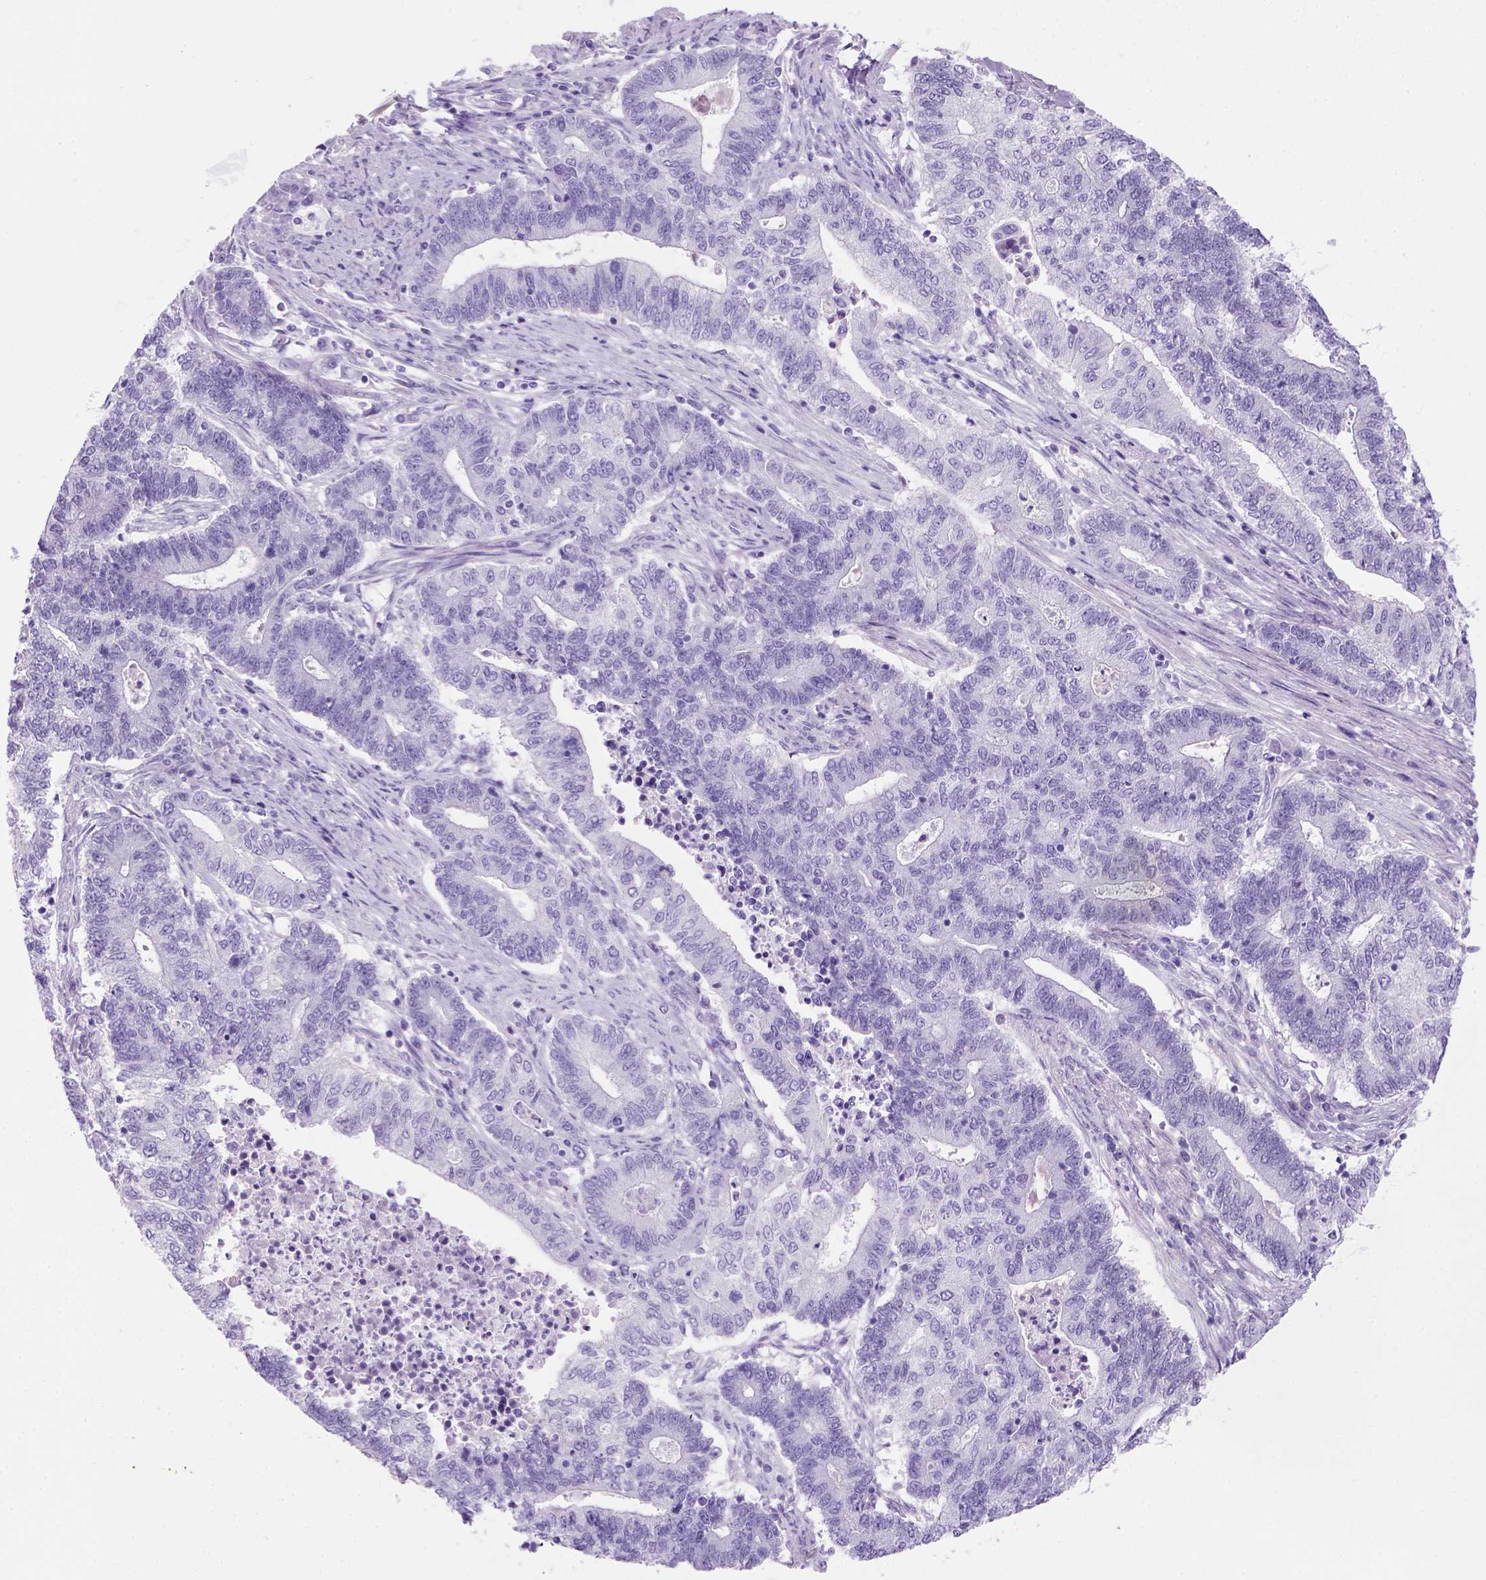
{"staining": {"intensity": "negative", "quantity": "none", "location": "none"}, "tissue": "endometrial cancer", "cell_type": "Tumor cells", "image_type": "cancer", "snomed": [{"axis": "morphology", "description": "Adenocarcinoma, NOS"}, {"axis": "topography", "description": "Uterus"}, {"axis": "topography", "description": "Endometrium"}], "caption": "Immunohistochemical staining of endometrial cancer (adenocarcinoma) shows no significant positivity in tumor cells.", "gene": "ARHGEF33", "patient": {"sex": "female", "age": 54}}